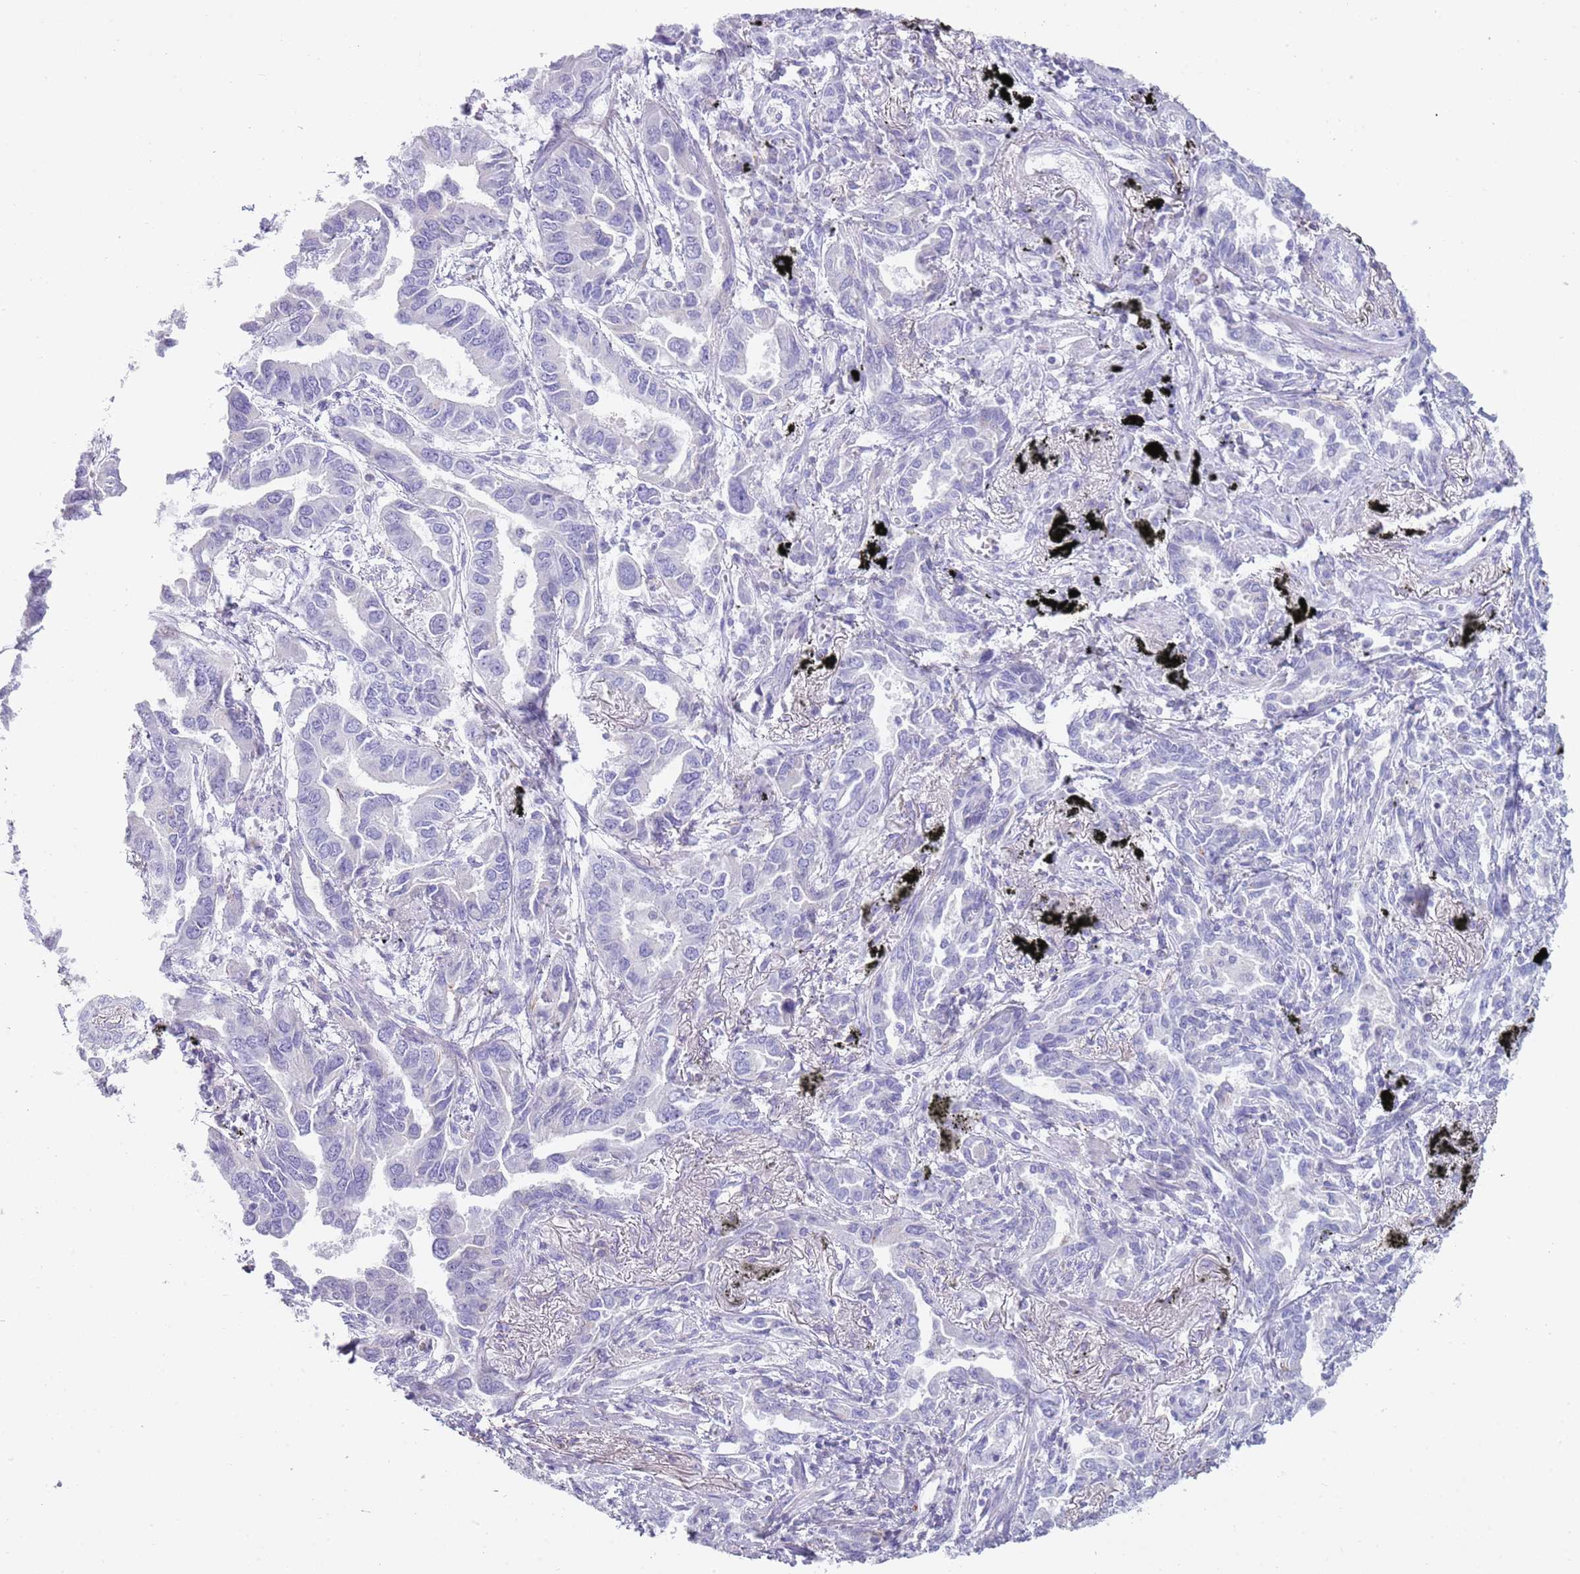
{"staining": {"intensity": "negative", "quantity": "none", "location": "none"}, "tissue": "lung cancer", "cell_type": "Tumor cells", "image_type": "cancer", "snomed": [{"axis": "morphology", "description": "Adenocarcinoma, NOS"}, {"axis": "topography", "description": "Lung"}], "caption": "Image shows no protein expression in tumor cells of lung cancer tissue. (DAB immunohistochemistry (IHC) with hematoxylin counter stain).", "gene": "NBPF20", "patient": {"sex": "male", "age": 67}}